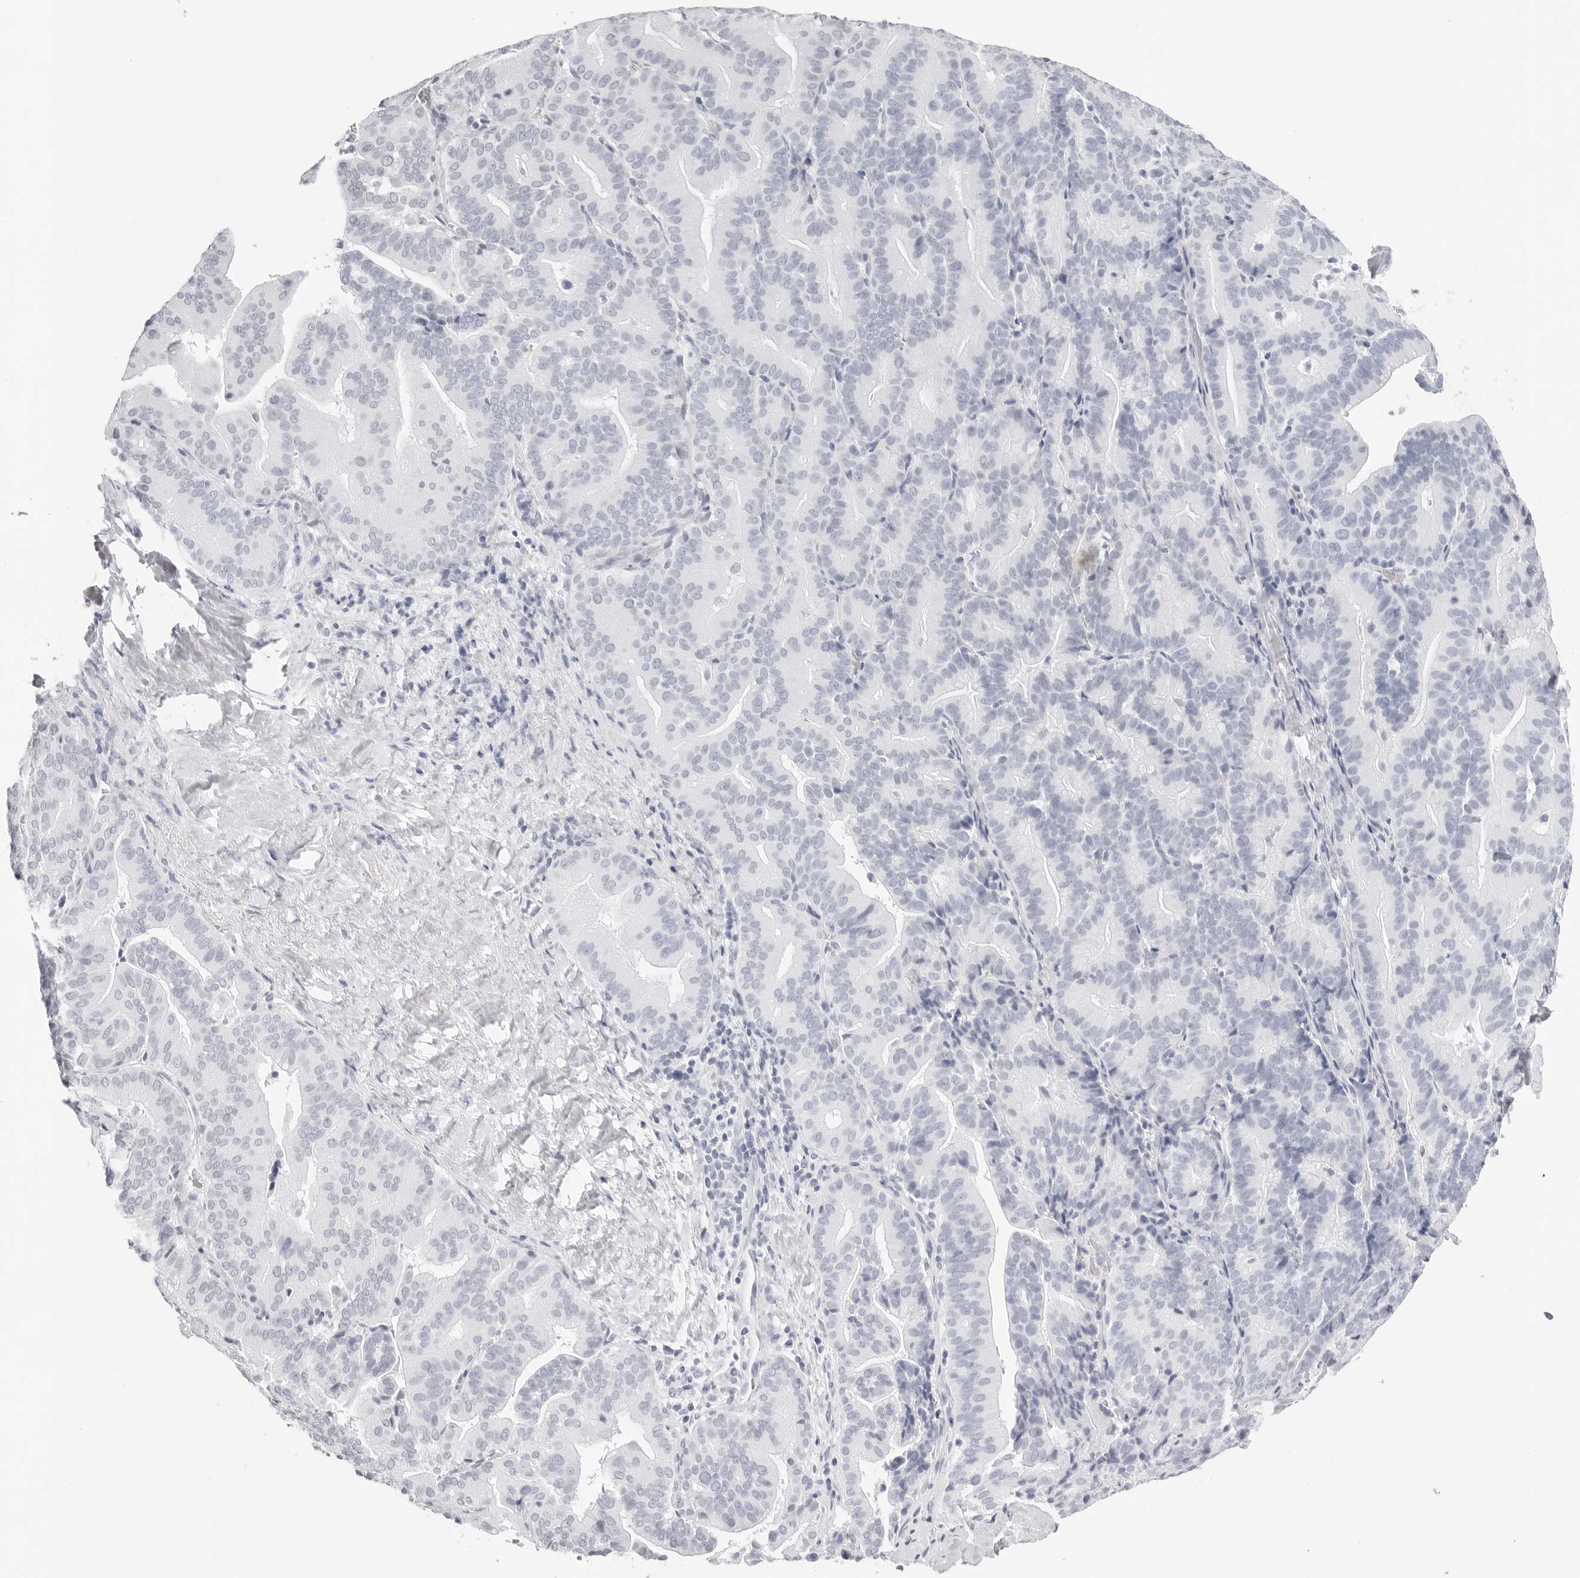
{"staining": {"intensity": "negative", "quantity": "none", "location": "none"}, "tissue": "liver cancer", "cell_type": "Tumor cells", "image_type": "cancer", "snomed": [{"axis": "morphology", "description": "Cholangiocarcinoma"}, {"axis": "topography", "description": "Liver"}], "caption": "Tumor cells are negative for protein expression in human cholangiocarcinoma (liver).", "gene": "CST5", "patient": {"sex": "female", "age": 75}}